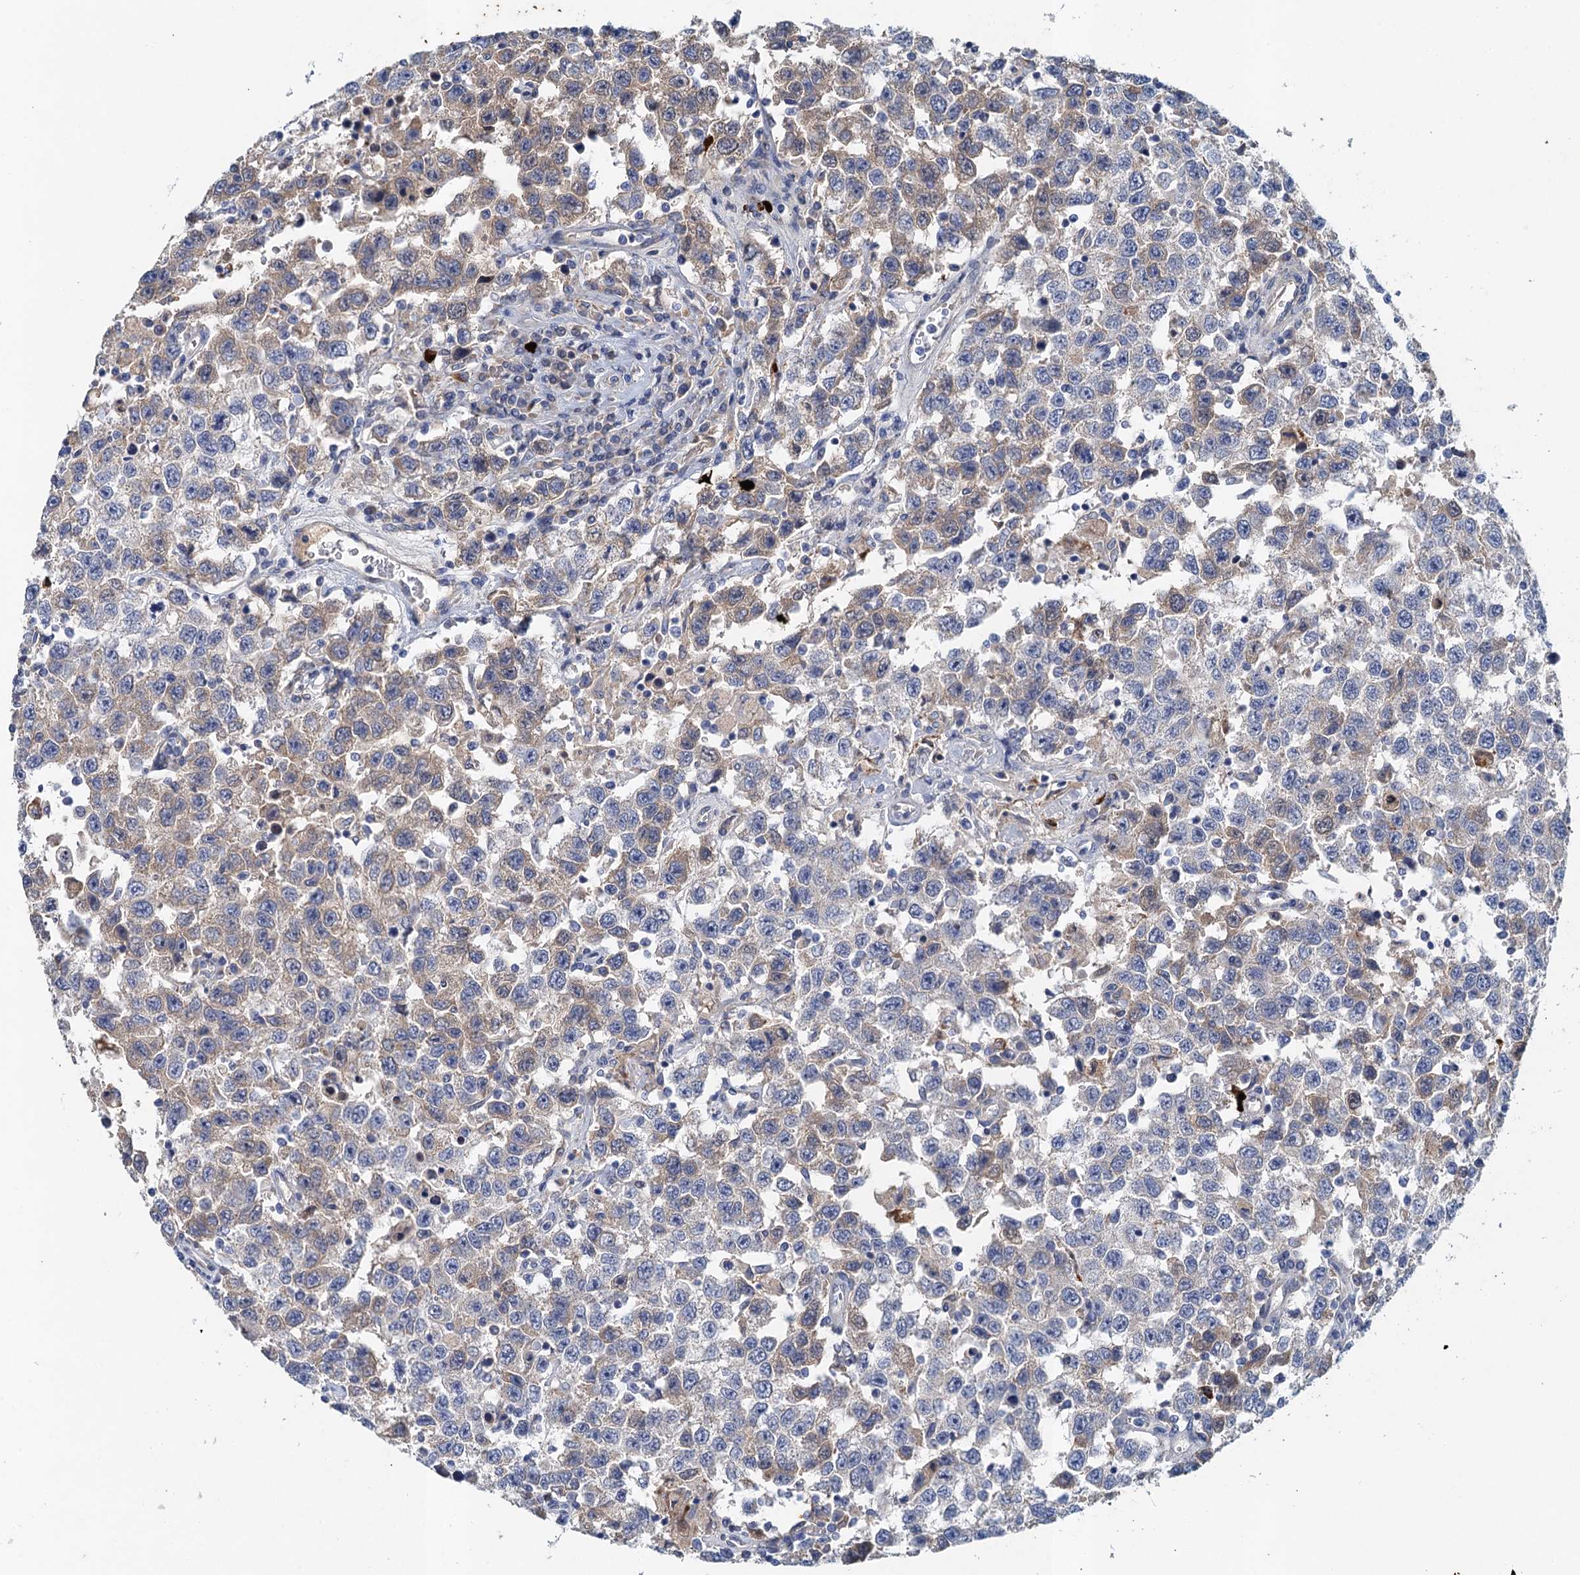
{"staining": {"intensity": "weak", "quantity": "25%-75%", "location": "cytoplasmic/membranous"}, "tissue": "testis cancer", "cell_type": "Tumor cells", "image_type": "cancer", "snomed": [{"axis": "morphology", "description": "Seminoma, NOS"}, {"axis": "topography", "description": "Testis"}], "caption": "An IHC micrograph of neoplastic tissue is shown. Protein staining in brown shows weak cytoplasmic/membranous positivity in seminoma (testis) within tumor cells.", "gene": "TPCN1", "patient": {"sex": "male", "age": 41}}